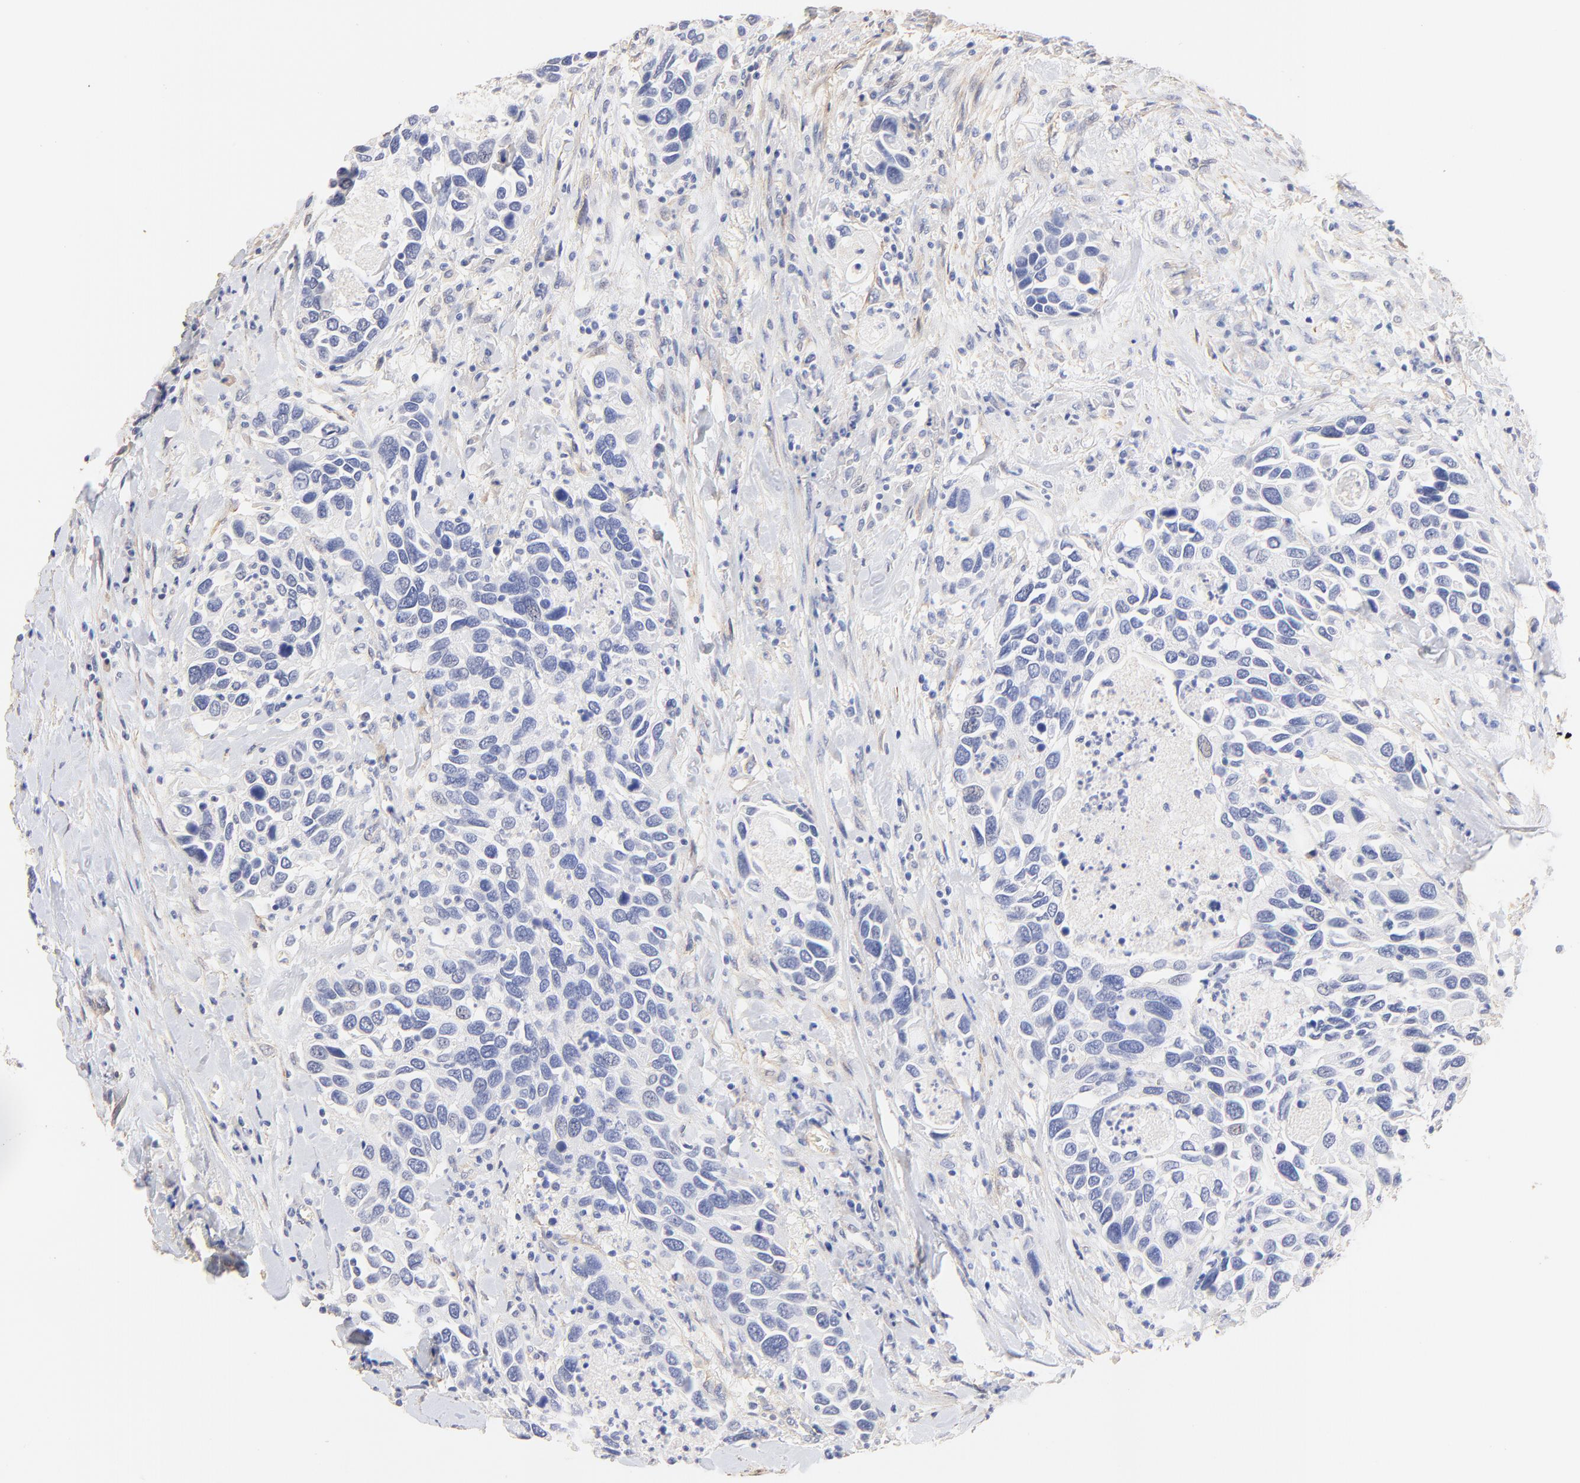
{"staining": {"intensity": "negative", "quantity": "none", "location": "none"}, "tissue": "urothelial cancer", "cell_type": "Tumor cells", "image_type": "cancer", "snomed": [{"axis": "morphology", "description": "Urothelial carcinoma, High grade"}, {"axis": "topography", "description": "Urinary bladder"}], "caption": "High power microscopy histopathology image of an IHC histopathology image of urothelial cancer, revealing no significant expression in tumor cells. (Stains: DAB (3,3'-diaminobenzidine) IHC with hematoxylin counter stain, Microscopy: brightfield microscopy at high magnification).", "gene": "ACTRT1", "patient": {"sex": "male", "age": 66}}